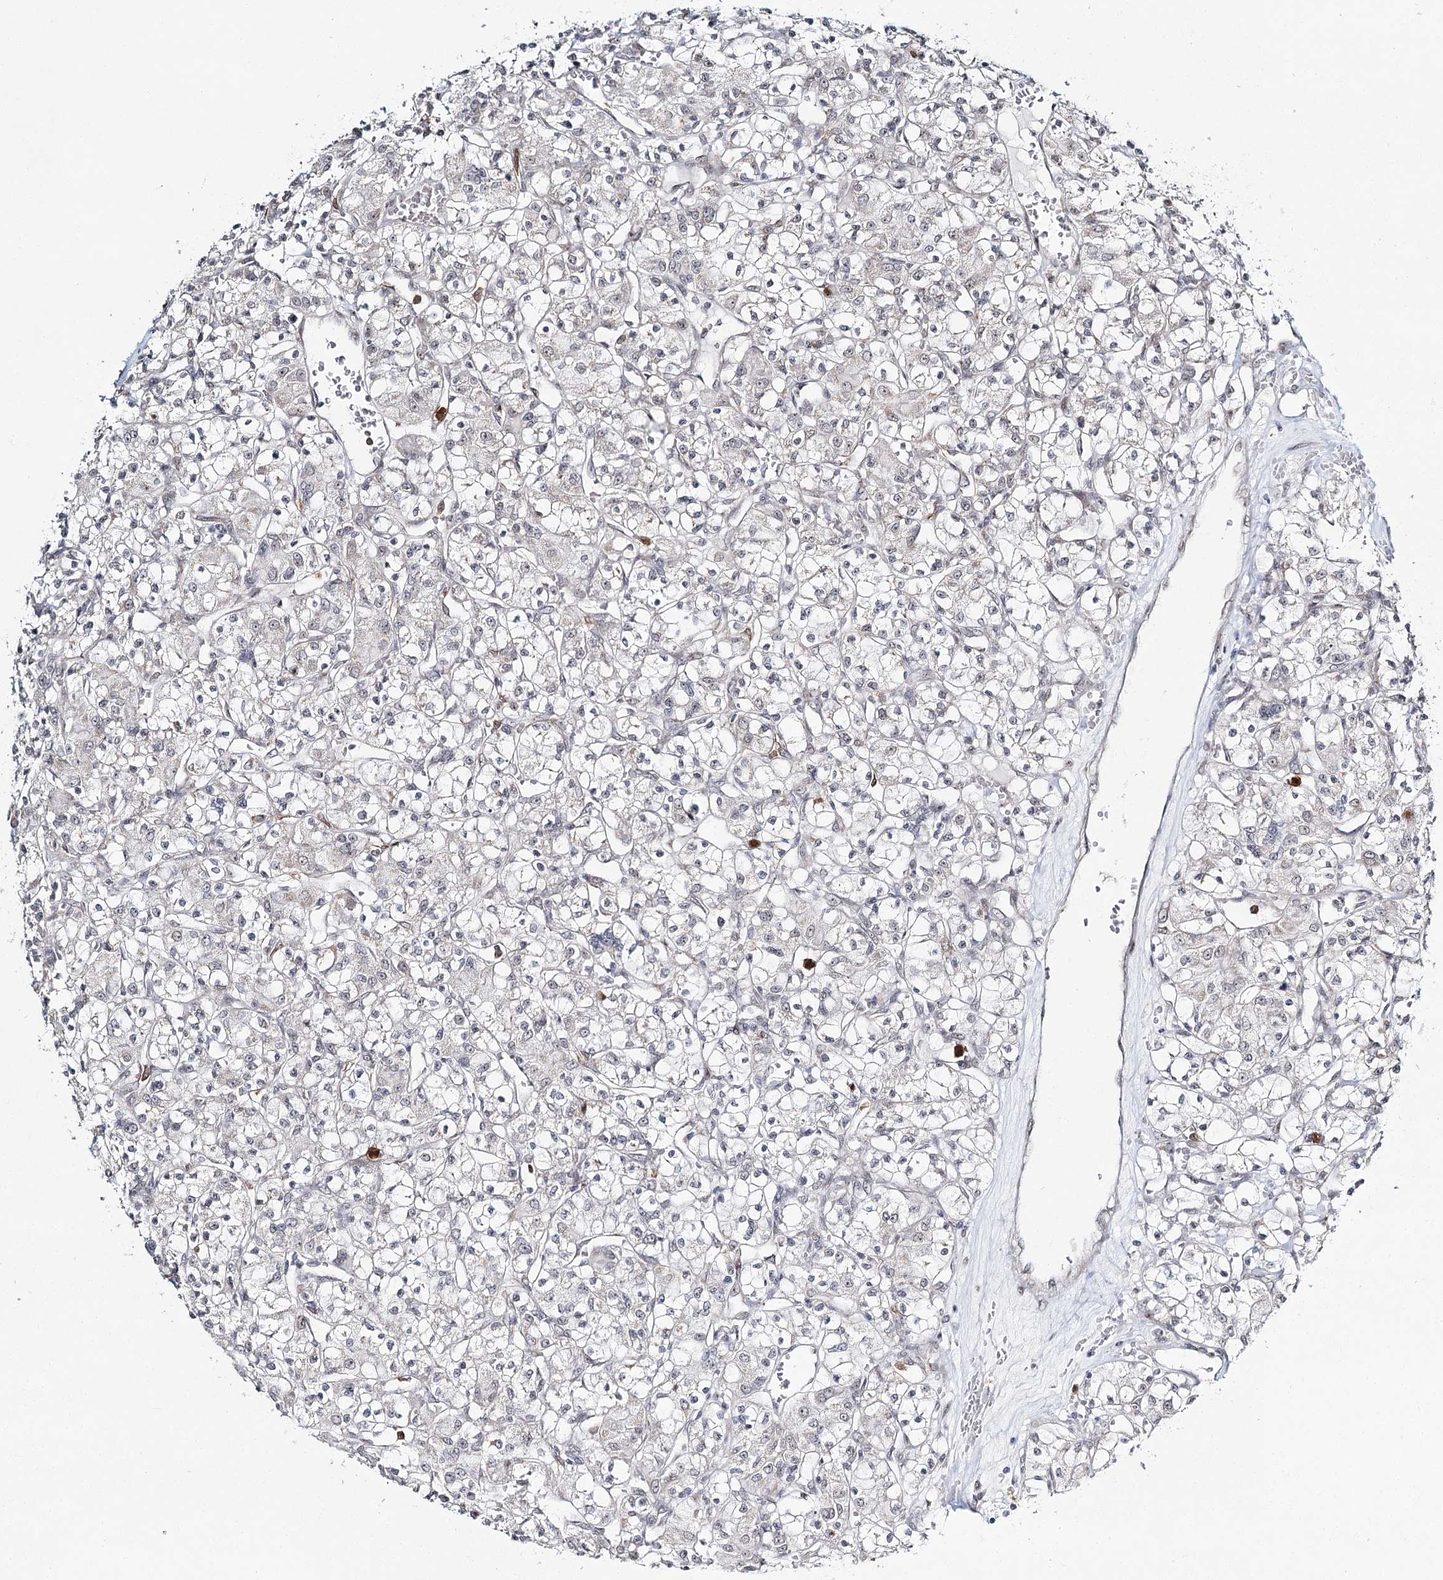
{"staining": {"intensity": "negative", "quantity": "none", "location": "none"}, "tissue": "renal cancer", "cell_type": "Tumor cells", "image_type": "cancer", "snomed": [{"axis": "morphology", "description": "Adenocarcinoma, NOS"}, {"axis": "topography", "description": "Kidney"}], "caption": "Image shows no protein positivity in tumor cells of renal cancer tissue.", "gene": "ATAD1", "patient": {"sex": "female", "age": 59}}